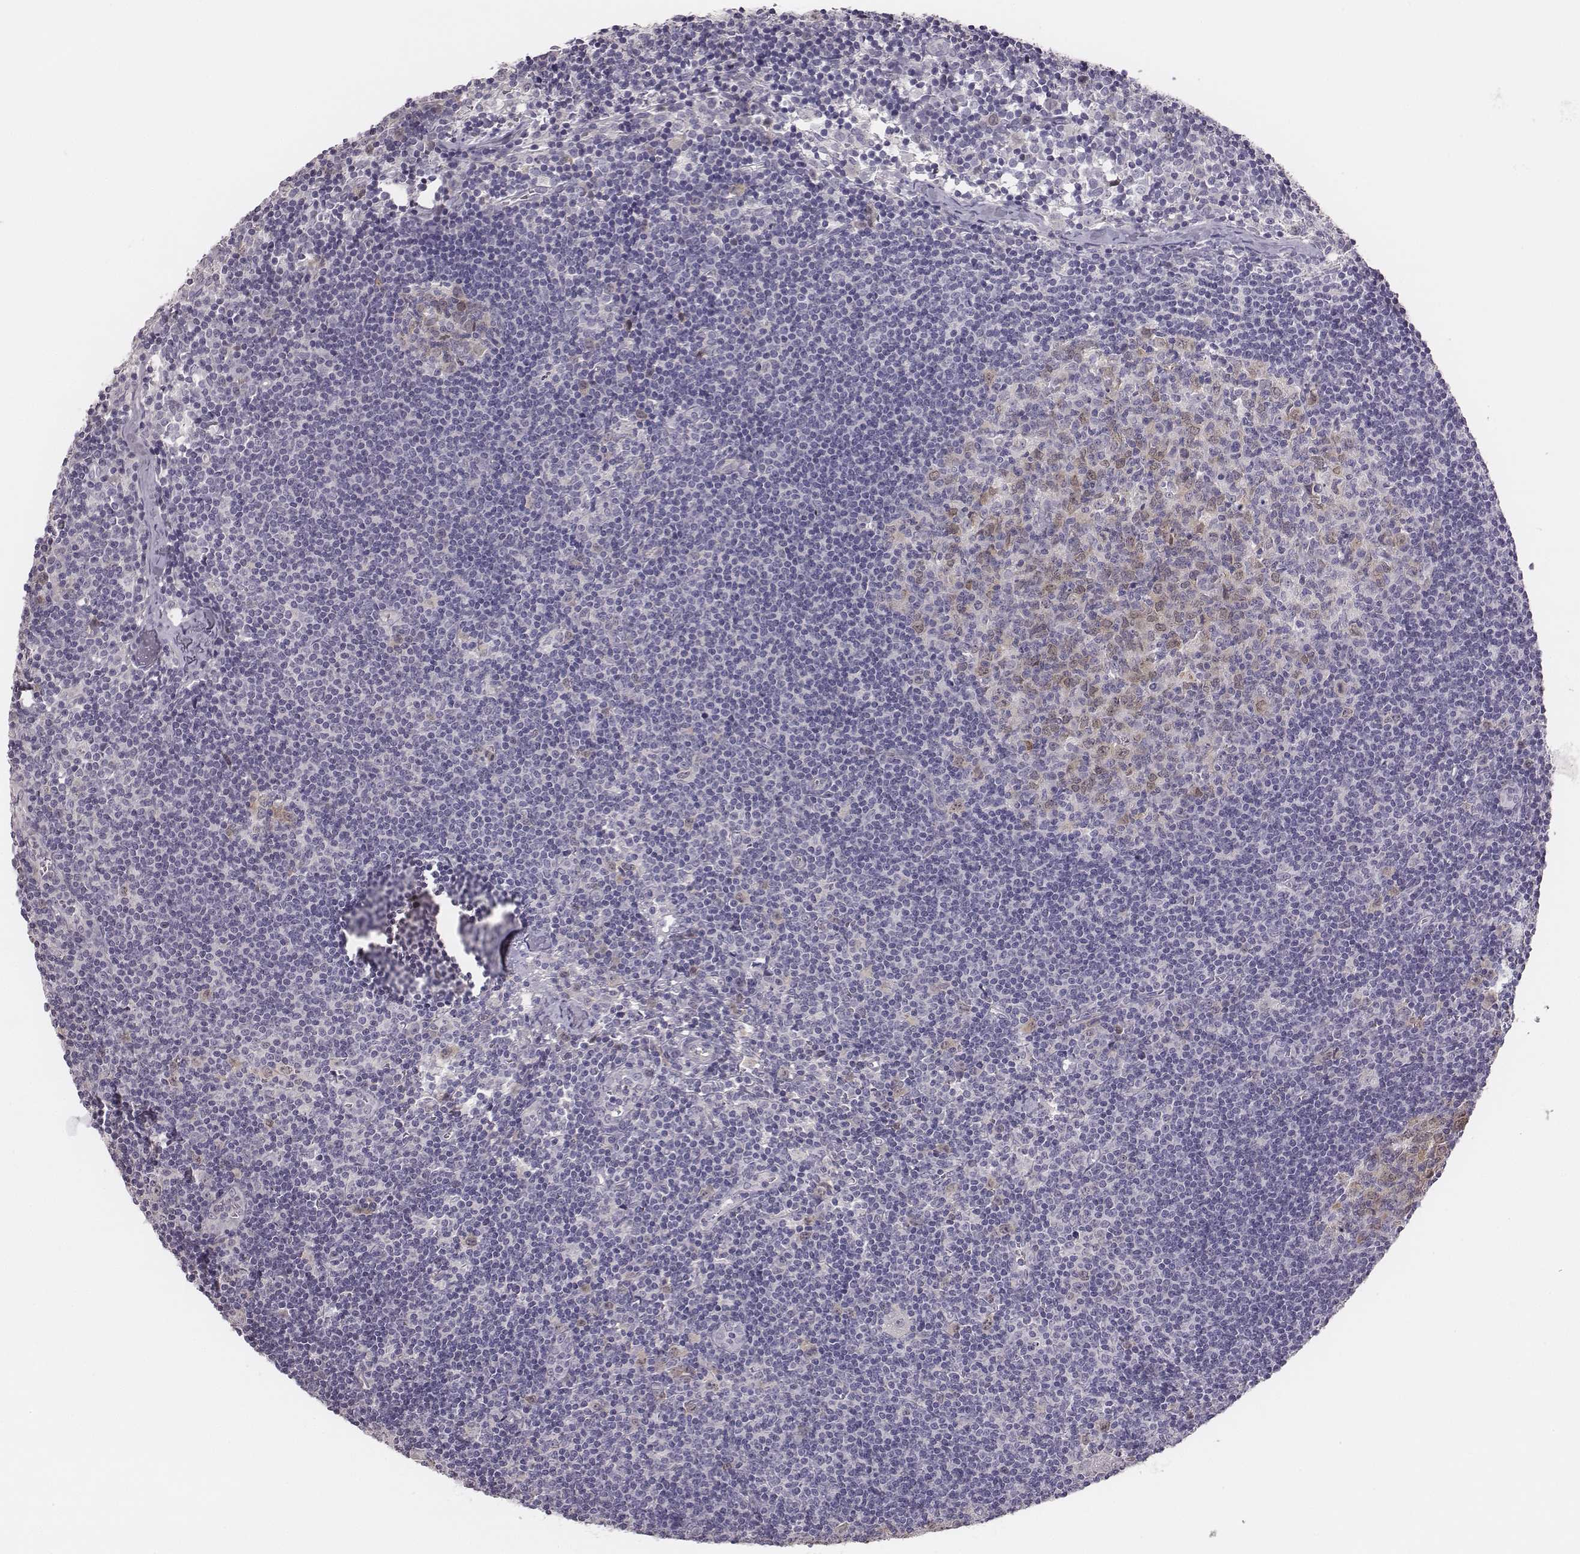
{"staining": {"intensity": "weak", "quantity": "25%-75%", "location": "nuclear"}, "tissue": "lymph node", "cell_type": "Germinal center cells", "image_type": "normal", "snomed": [{"axis": "morphology", "description": "Normal tissue, NOS"}, {"axis": "topography", "description": "Lymph node"}], "caption": "Lymph node stained with a brown dye shows weak nuclear positive expression in about 25%-75% of germinal center cells.", "gene": "PBK", "patient": {"sex": "female", "age": 52}}